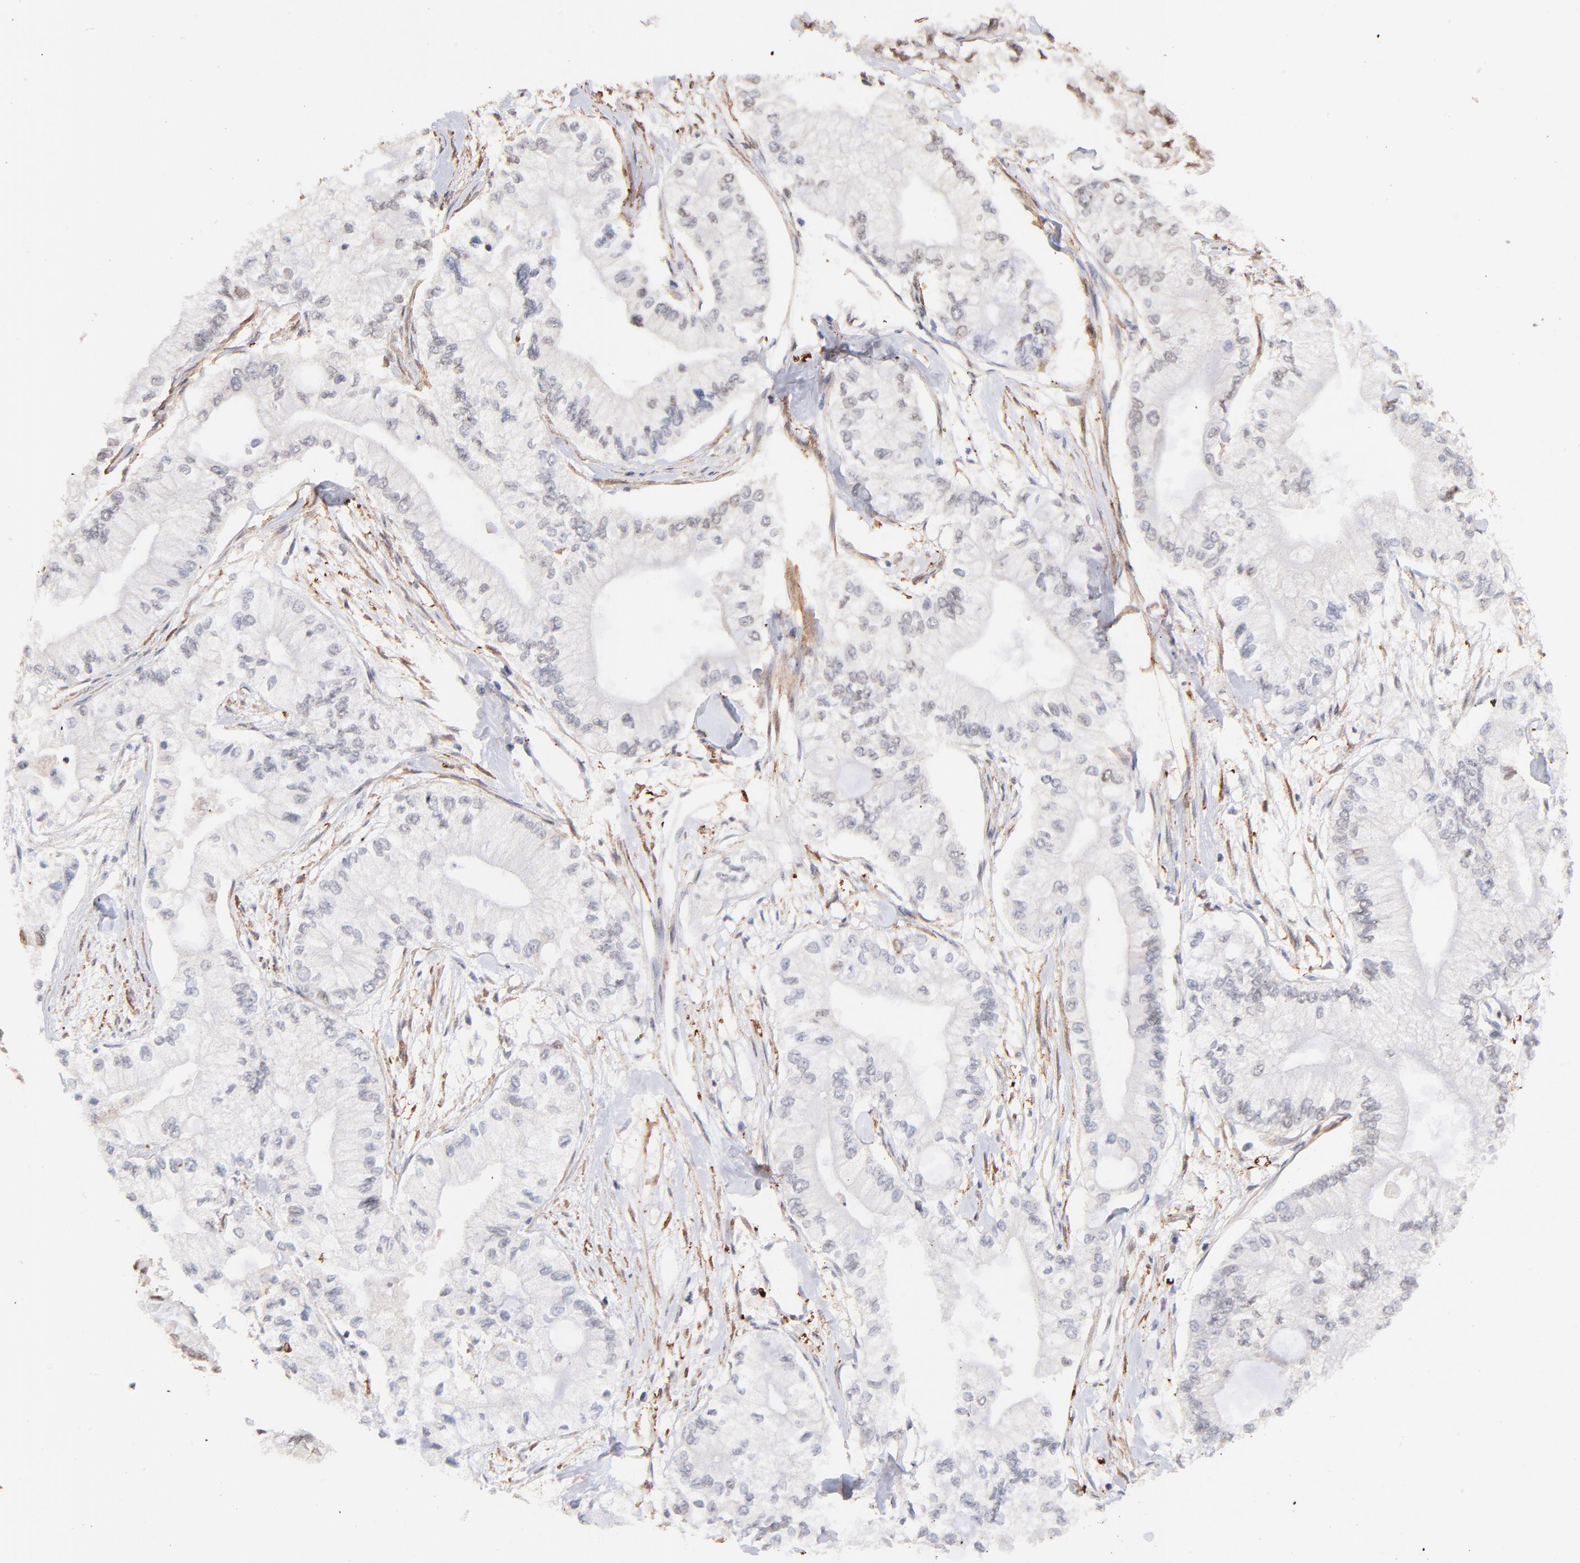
{"staining": {"intensity": "weak", "quantity": "25%-75%", "location": "nuclear"}, "tissue": "pancreatic cancer", "cell_type": "Tumor cells", "image_type": "cancer", "snomed": [{"axis": "morphology", "description": "Adenocarcinoma, NOS"}, {"axis": "topography", "description": "Pancreas"}], "caption": "IHC (DAB) staining of human pancreatic adenocarcinoma displays weak nuclear protein staining in approximately 25%-75% of tumor cells.", "gene": "ZFP92", "patient": {"sex": "male", "age": 79}}